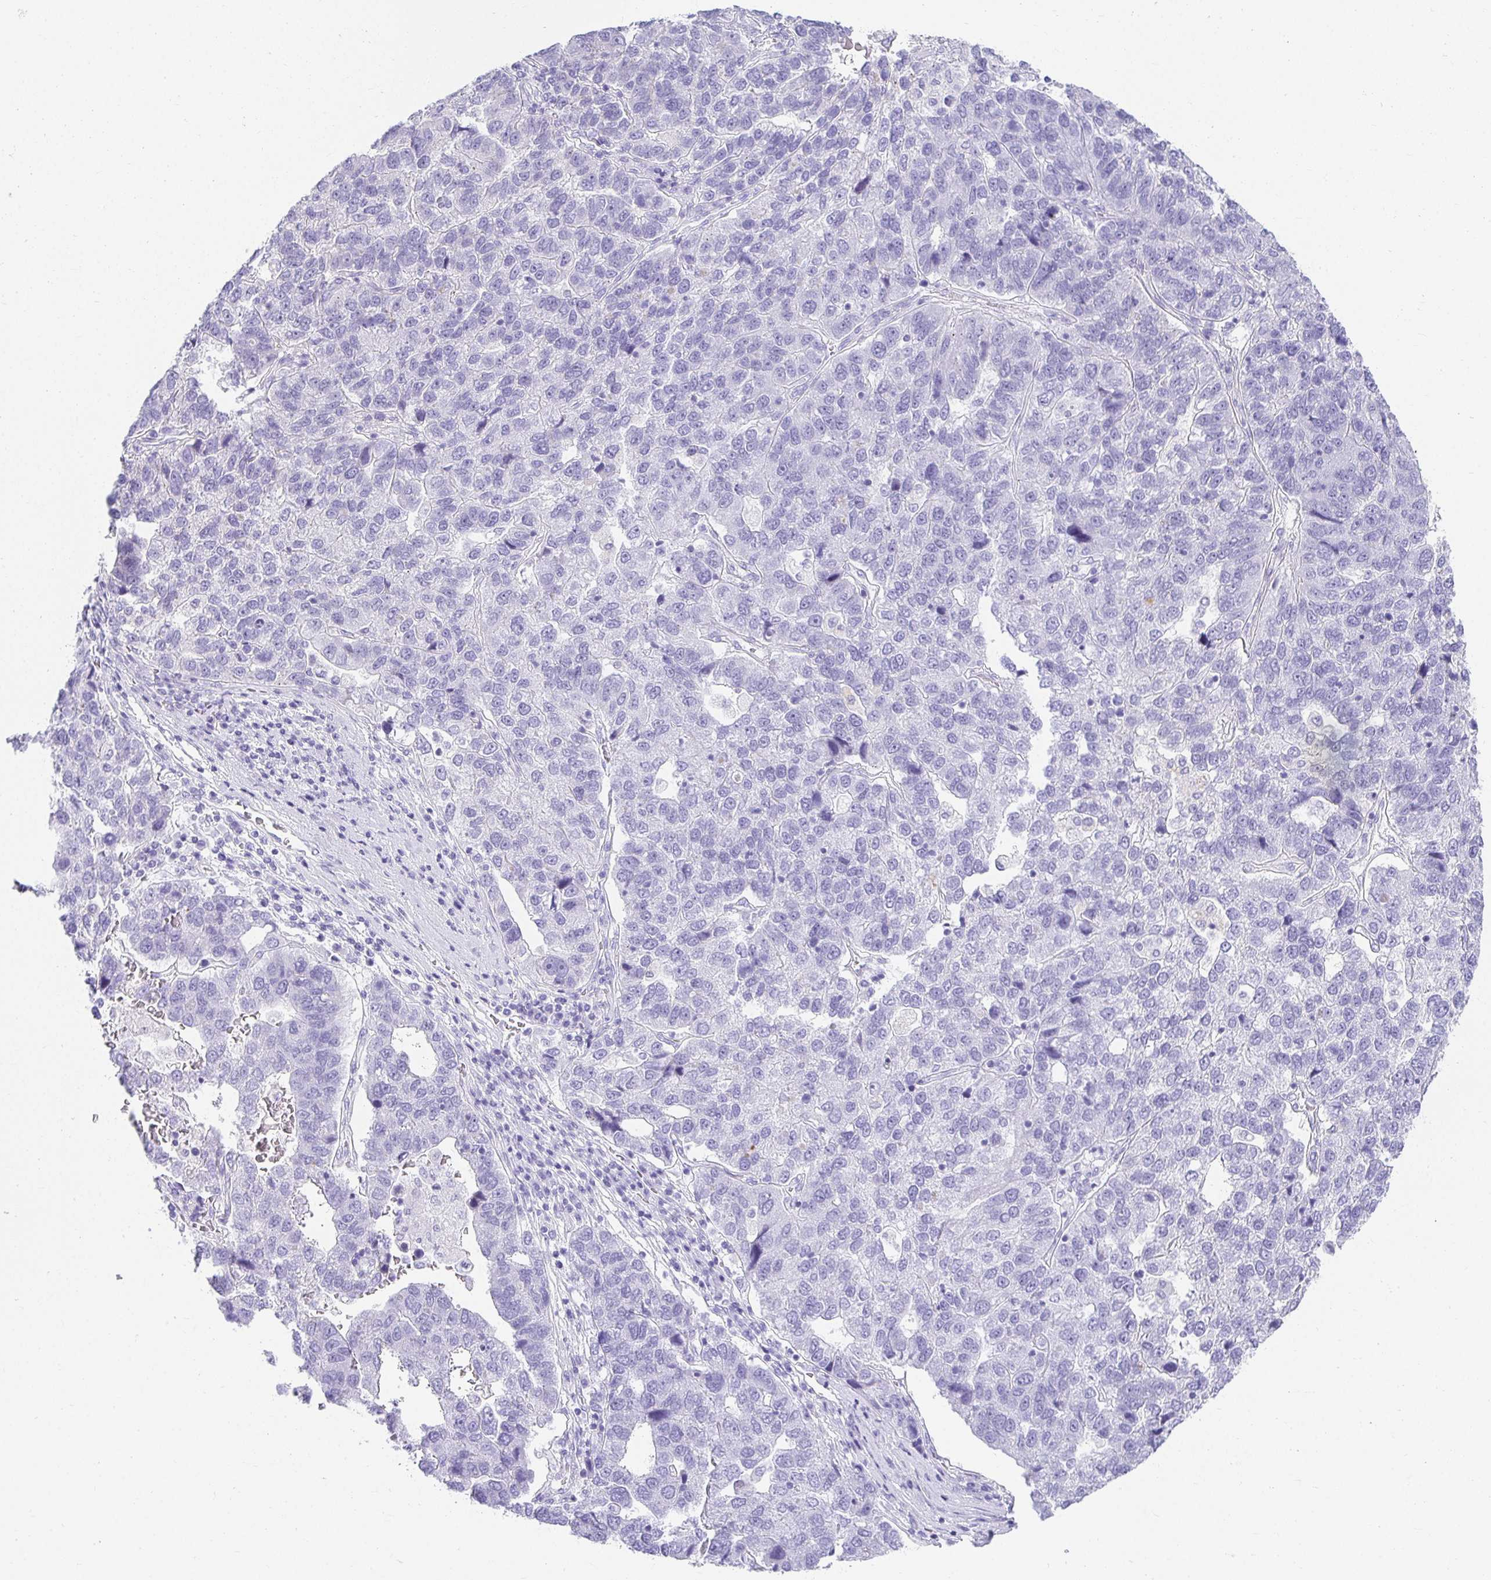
{"staining": {"intensity": "negative", "quantity": "none", "location": "none"}, "tissue": "pancreatic cancer", "cell_type": "Tumor cells", "image_type": "cancer", "snomed": [{"axis": "morphology", "description": "Adenocarcinoma, NOS"}, {"axis": "topography", "description": "Pancreas"}], "caption": "A high-resolution micrograph shows IHC staining of pancreatic cancer (adenocarcinoma), which displays no significant expression in tumor cells. The staining is performed using DAB brown chromogen with nuclei counter-stained in using hematoxylin.", "gene": "CHAT", "patient": {"sex": "female", "age": 61}}